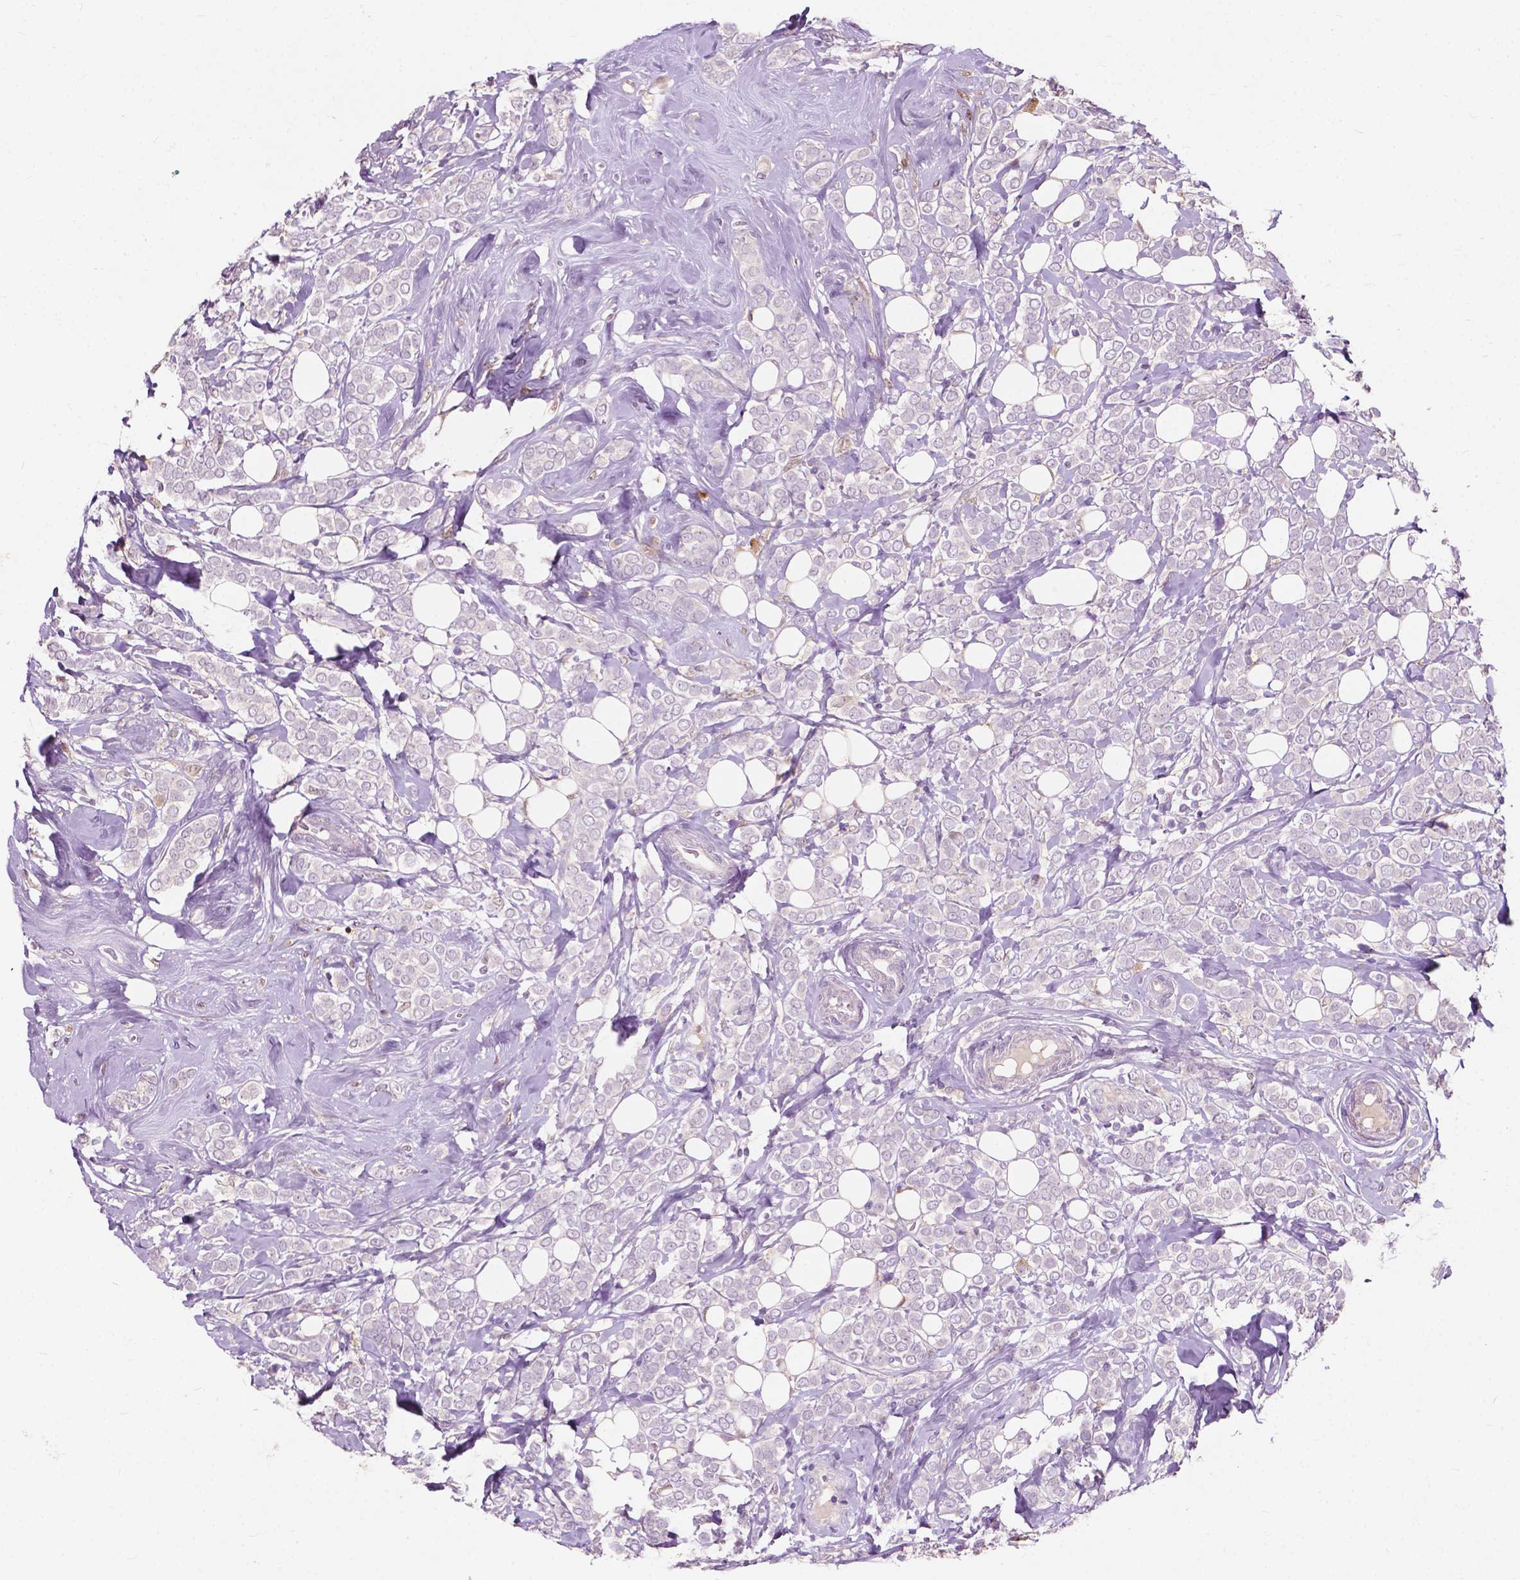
{"staining": {"intensity": "negative", "quantity": "none", "location": "none"}, "tissue": "breast cancer", "cell_type": "Tumor cells", "image_type": "cancer", "snomed": [{"axis": "morphology", "description": "Lobular carcinoma"}, {"axis": "topography", "description": "Breast"}], "caption": "IHC micrograph of neoplastic tissue: human breast cancer (lobular carcinoma) stained with DAB (3,3'-diaminobenzidine) reveals no significant protein staining in tumor cells.", "gene": "GPR37", "patient": {"sex": "female", "age": 49}}